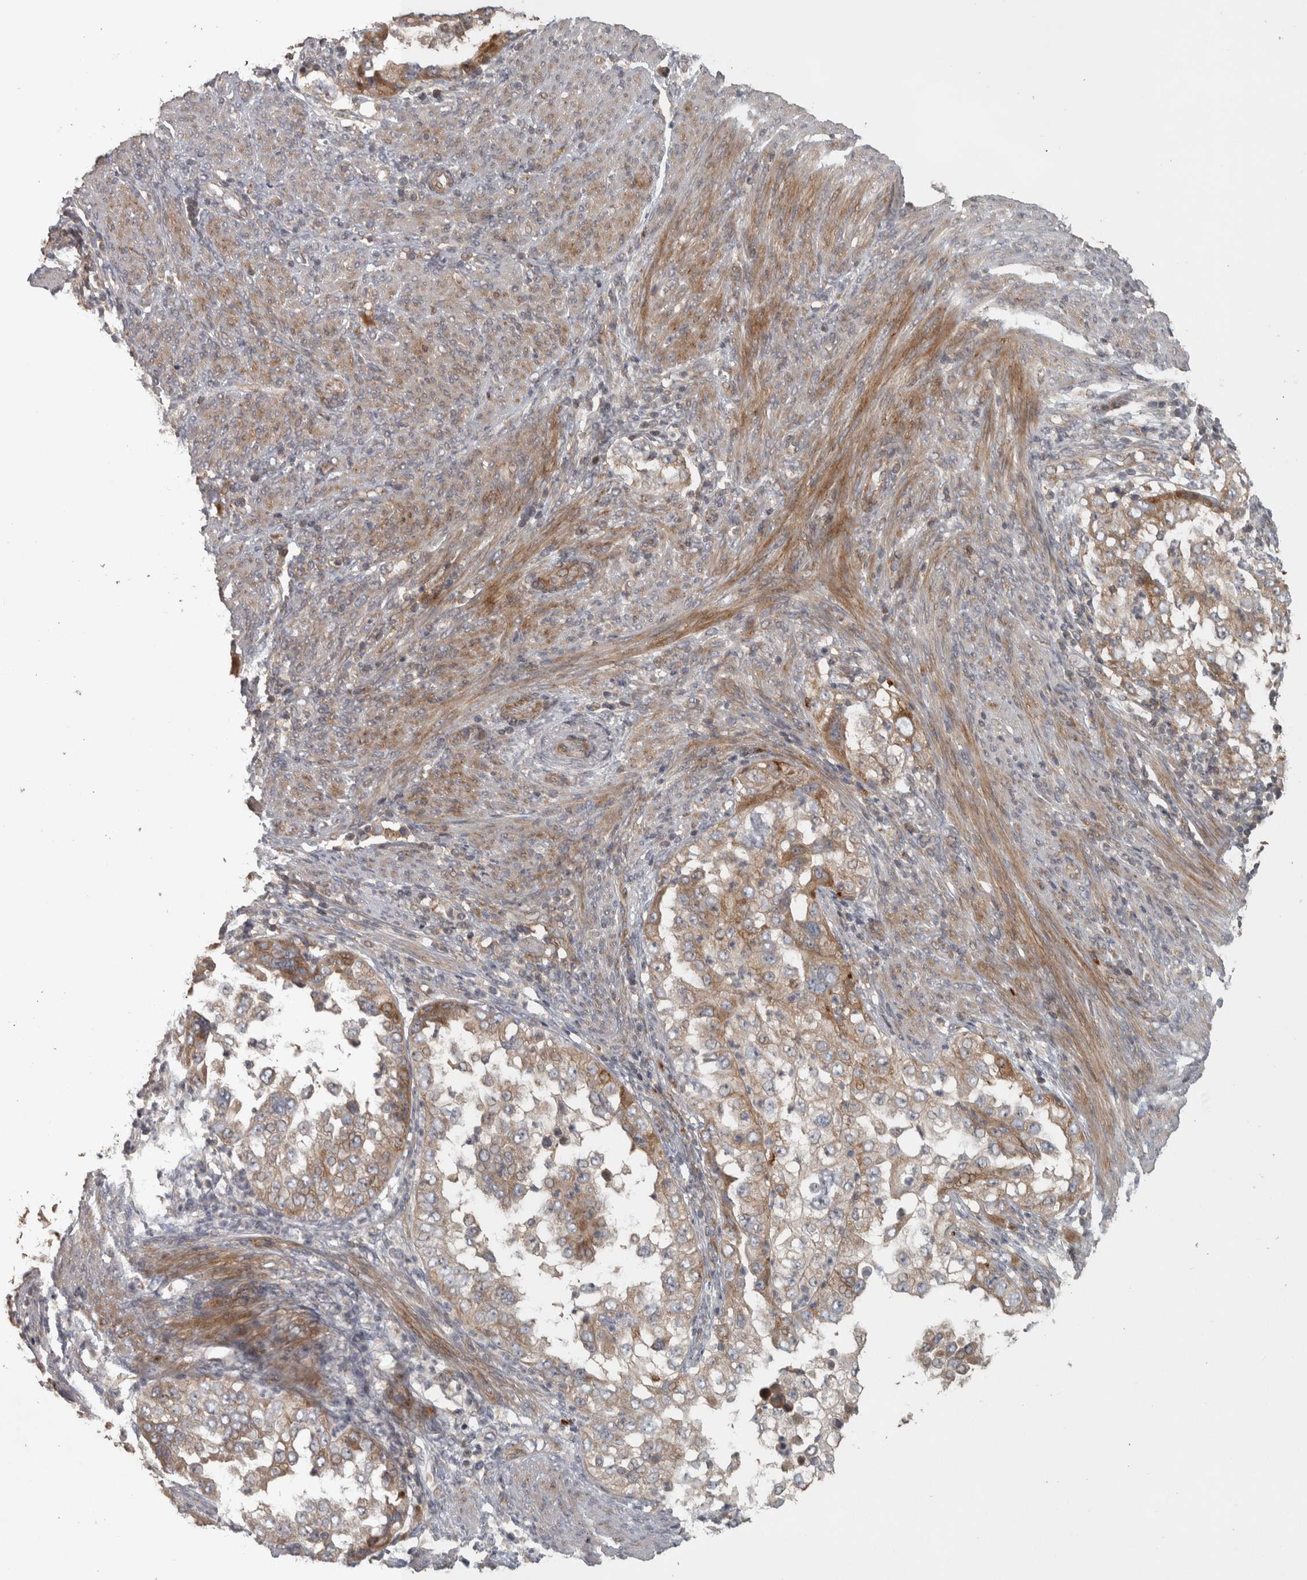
{"staining": {"intensity": "moderate", "quantity": ">75%", "location": "cytoplasmic/membranous"}, "tissue": "endometrial cancer", "cell_type": "Tumor cells", "image_type": "cancer", "snomed": [{"axis": "morphology", "description": "Adenocarcinoma, NOS"}, {"axis": "topography", "description": "Endometrium"}], "caption": "Moderate cytoplasmic/membranous protein positivity is identified in about >75% of tumor cells in endometrial cancer. Nuclei are stained in blue.", "gene": "ERAL1", "patient": {"sex": "female", "age": 85}}